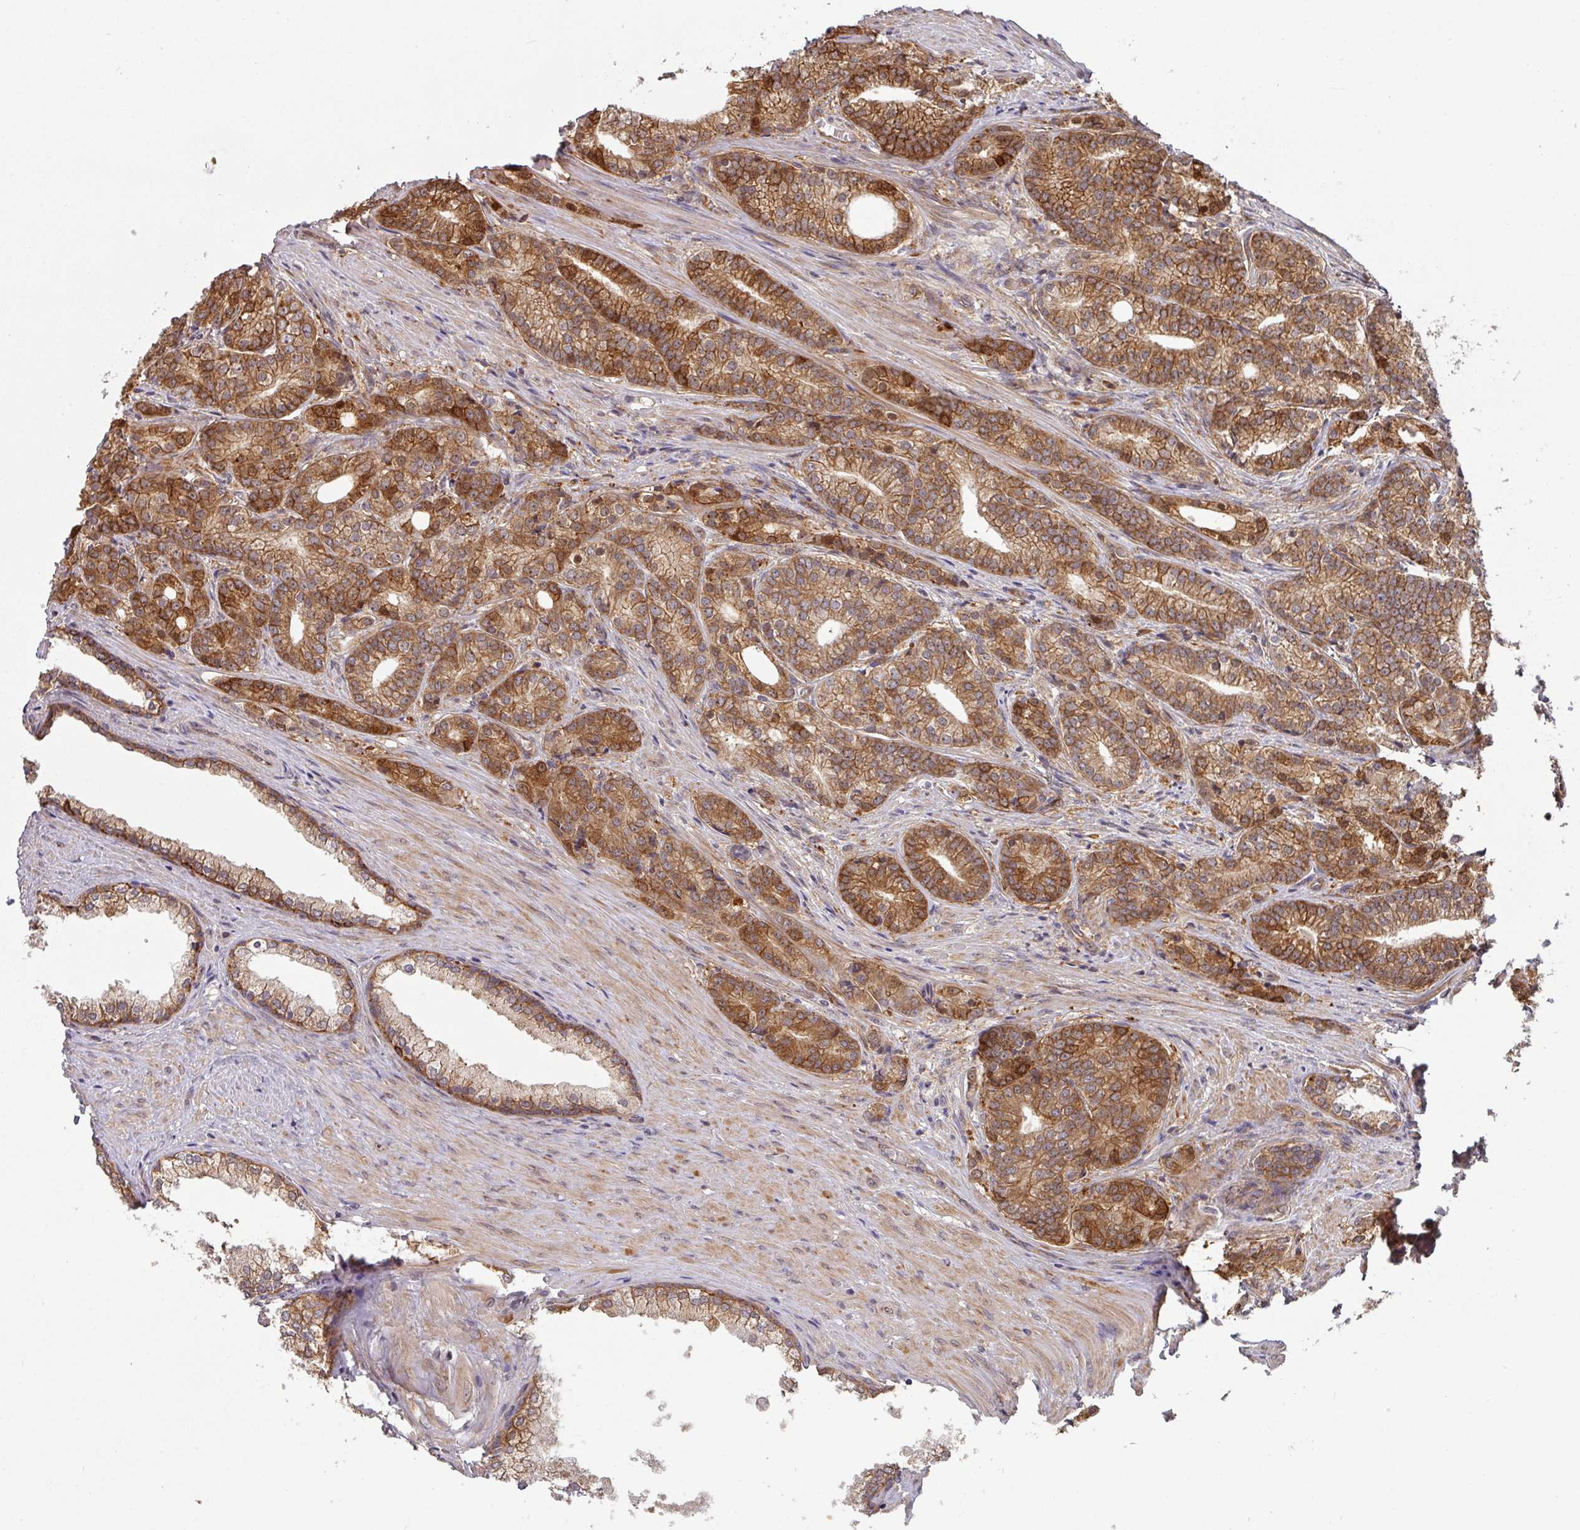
{"staining": {"intensity": "strong", "quantity": ">75%", "location": "cytoplasmic/membranous"}, "tissue": "prostate cancer", "cell_type": "Tumor cells", "image_type": "cancer", "snomed": [{"axis": "morphology", "description": "Adenocarcinoma, Low grade"}, {"axis": "topography", "description": "Prostate"}], "caption": "Prostate cancer was stained to show a protein in brown. There is high levels of strong cytoplasmic/membranous staining in approximately >75% of tumor cells.", "gene": "CYFIP2", "patient": {"sex": "male", "age": 71}}